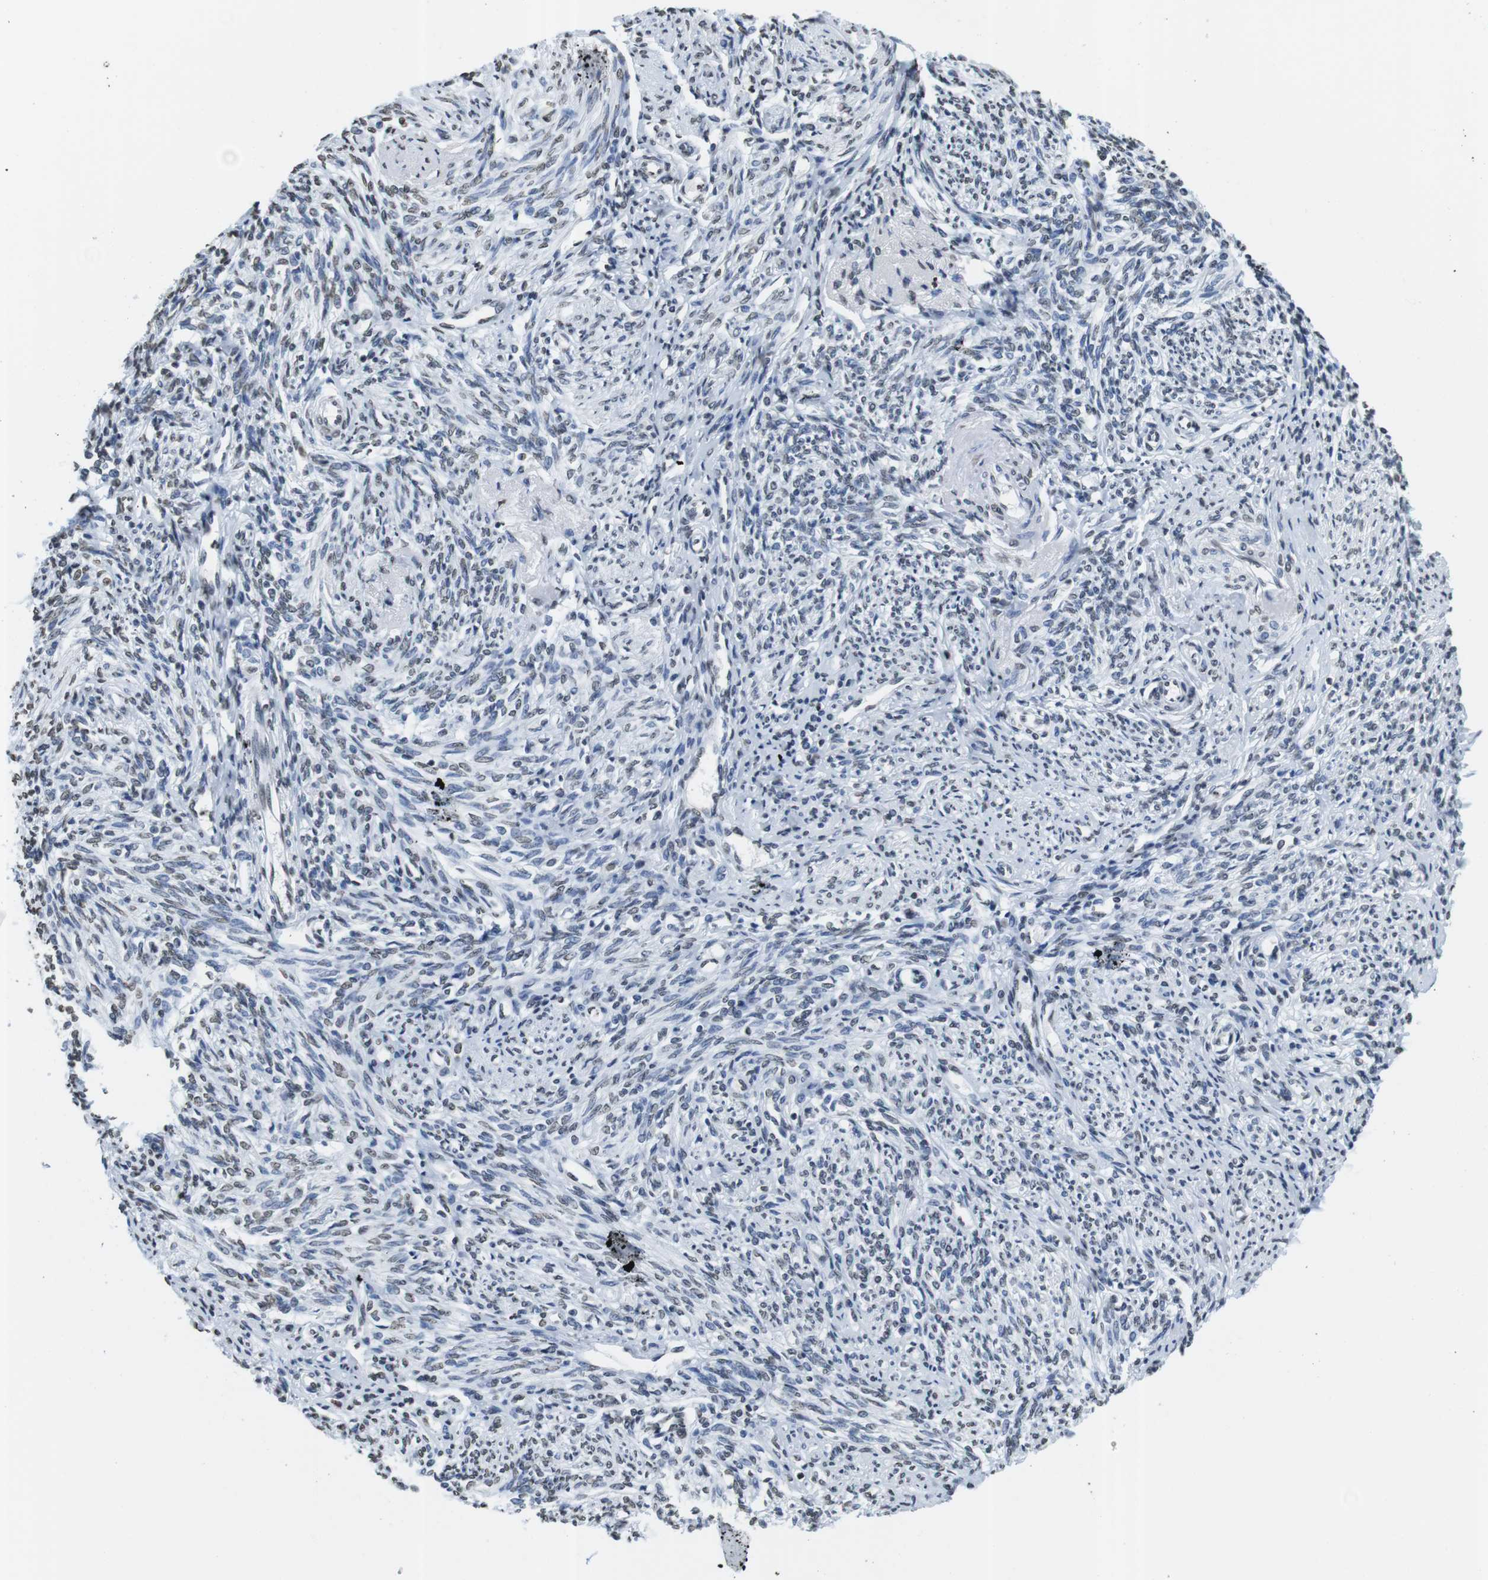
{"staining": {"intensity": "moderate", "quantity": "<25%", "location": "nuclear"}, "tissue": "endometrium", "cell_type": "Cells in endometrial stroma", "image_type": "normal", "snomed": [{"axis": "morphology", "description": "Normal tissue, NOS"}, {"axis": "topography", "description": "Endometrium"}], "caption": "Immunohistochemistry micrograph of benign endometrium: human endometrium stained using IHC shows low levels of moderate protein expression localized specifically in the nuclear of cells in endometrial stroma, appearing as a nuclear brown color.", "gene": "BSX", "patient": {"sex": "female", "age": 71}}